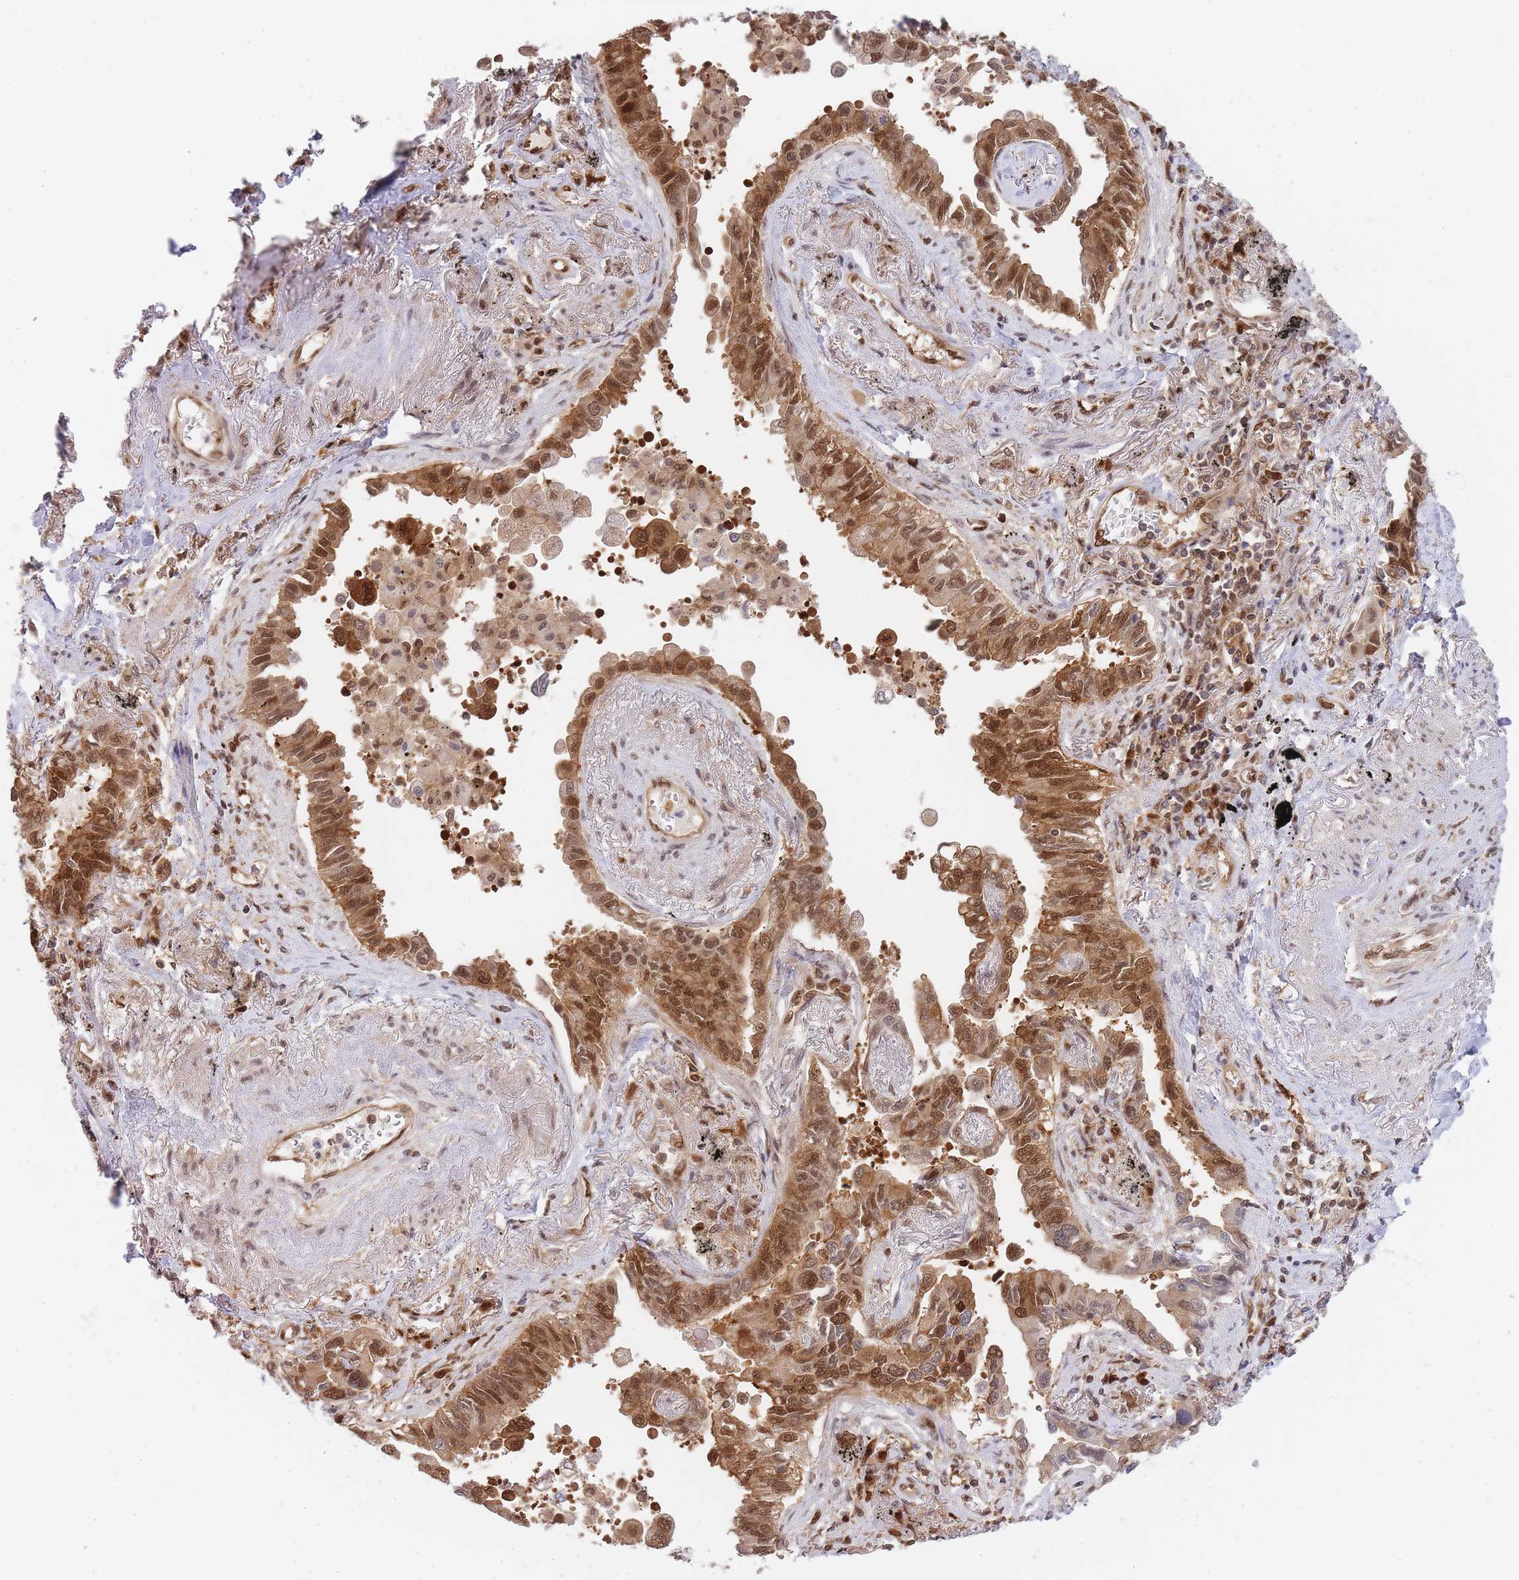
{"staining": {"intensity": "moderate", "quantity": ">75%", "location": "cytoplasmic/membranous,nuclear"}, "tissue": "lung cancer", "cell_type": "Tumor cells", "image_type": "cancer", "snomed": [{"axis": "morphology", "description": "Adenocarcinoma, NOS"}, {"axis": "topography", "description": "Lung"}], "caption": "A brown stain labels moderate cytoplasmic/membranous and nuclear staining of a protein in adenocarcinoma (lung) tumor cells.", "gene": "NSFL1C", "patient": {"sex": "male", "age": 67}}